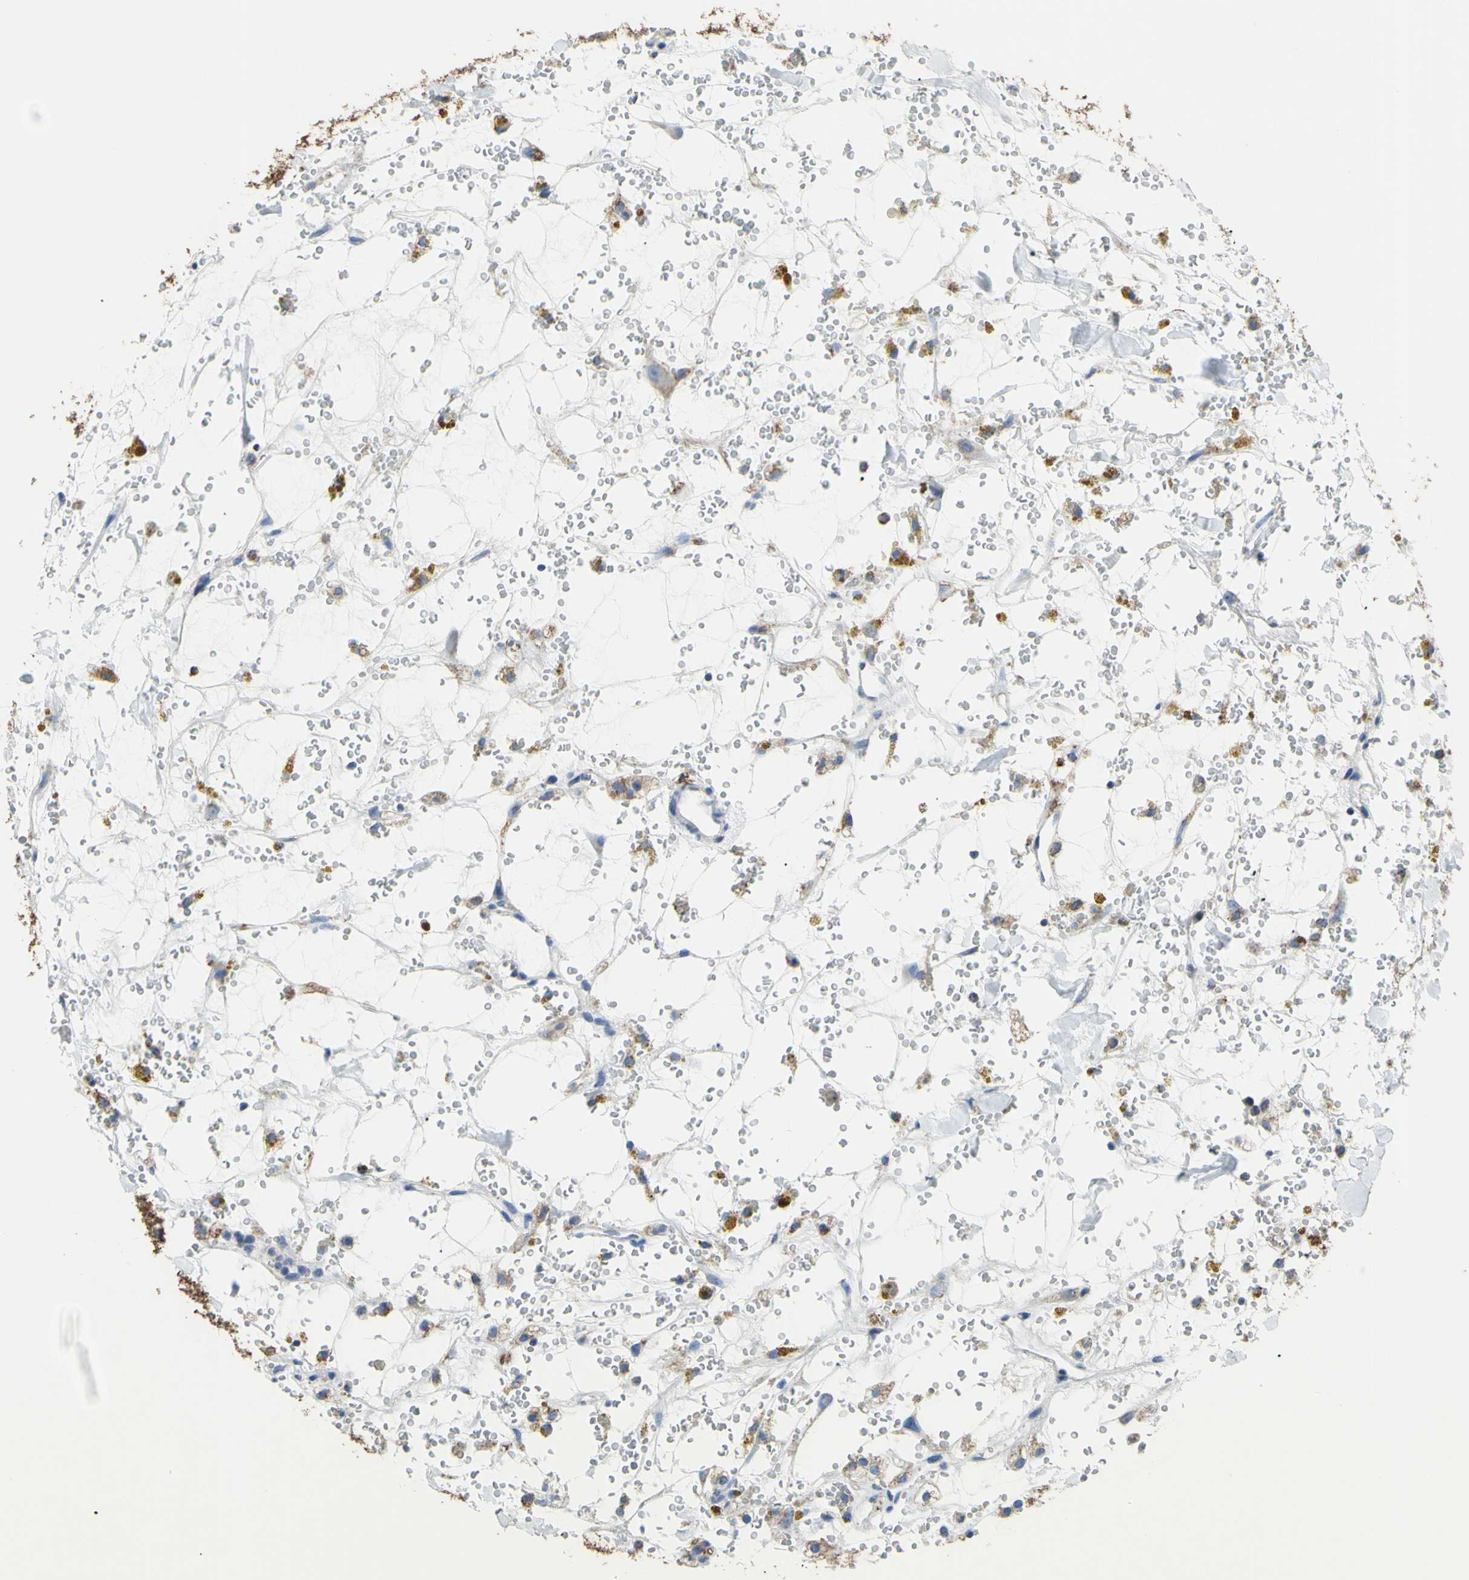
{"staining": {"intensity": "moderate", "quantity": ">75%", "location": "cytoplasmic/membranous"}, "tissue": "renal cancer", "cell_type": "Tumor cells", "image_type": "cancer", "snomed": [{"axis": "morphology", "description": "Adenocarcinoma, NOS"}, {"axis": "topography", "description": "Kidney"}], "caption": "Adenocarcinoma (renal) was stained to show a protein in brown. There is medium levels of moderate cytoplasmic/membranous expression in about >75% of tumor cells.", "gene": "CMKLR2", "patient": {"sex": "male", "age": 61}}